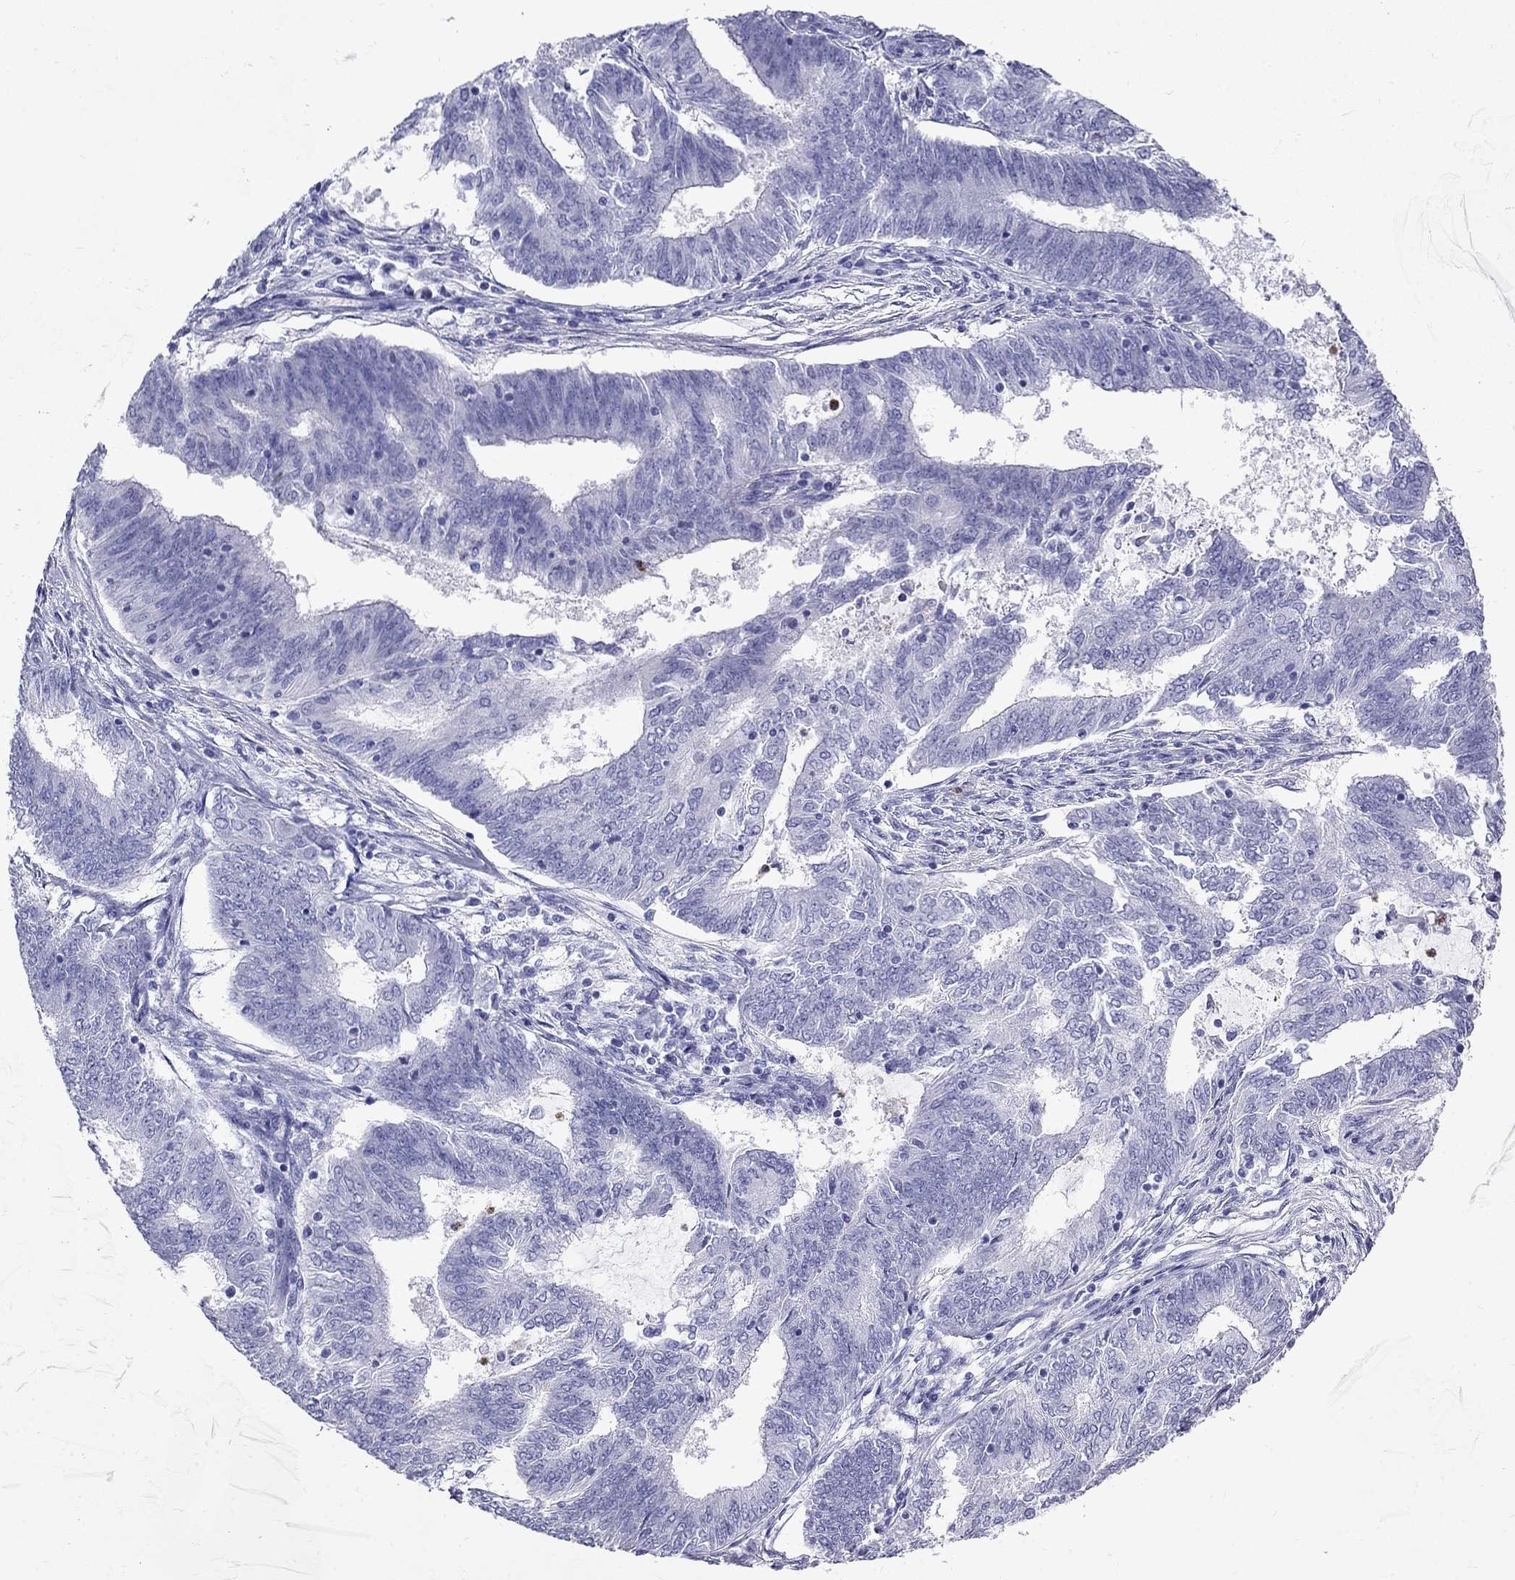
{"staining": {"intensity": "negative", "quantity": "none", "location": "none"}, "tissue": "endometrial cancer", "cell_type": "Tumor cells", "image_type": "cancer", "snomed": [{"axis": "morphology", "description": "Adenocarcinoma, NOS"}, {"axis": "topography", "description": "Endometrium"}], "caption": "Immunohistochemistry histopathology image of adenocarcinoma (endometrial) stained for a protein (brown), which displays no staining in tumor cells. The staining was performed using DAB to visualize the protein expression in brown, while the nuclei were stained in blue with hematoxylin (Magnification: 20x).", "gene": "PPP1R36", "patient": {"sex": "female", "age": 62}}